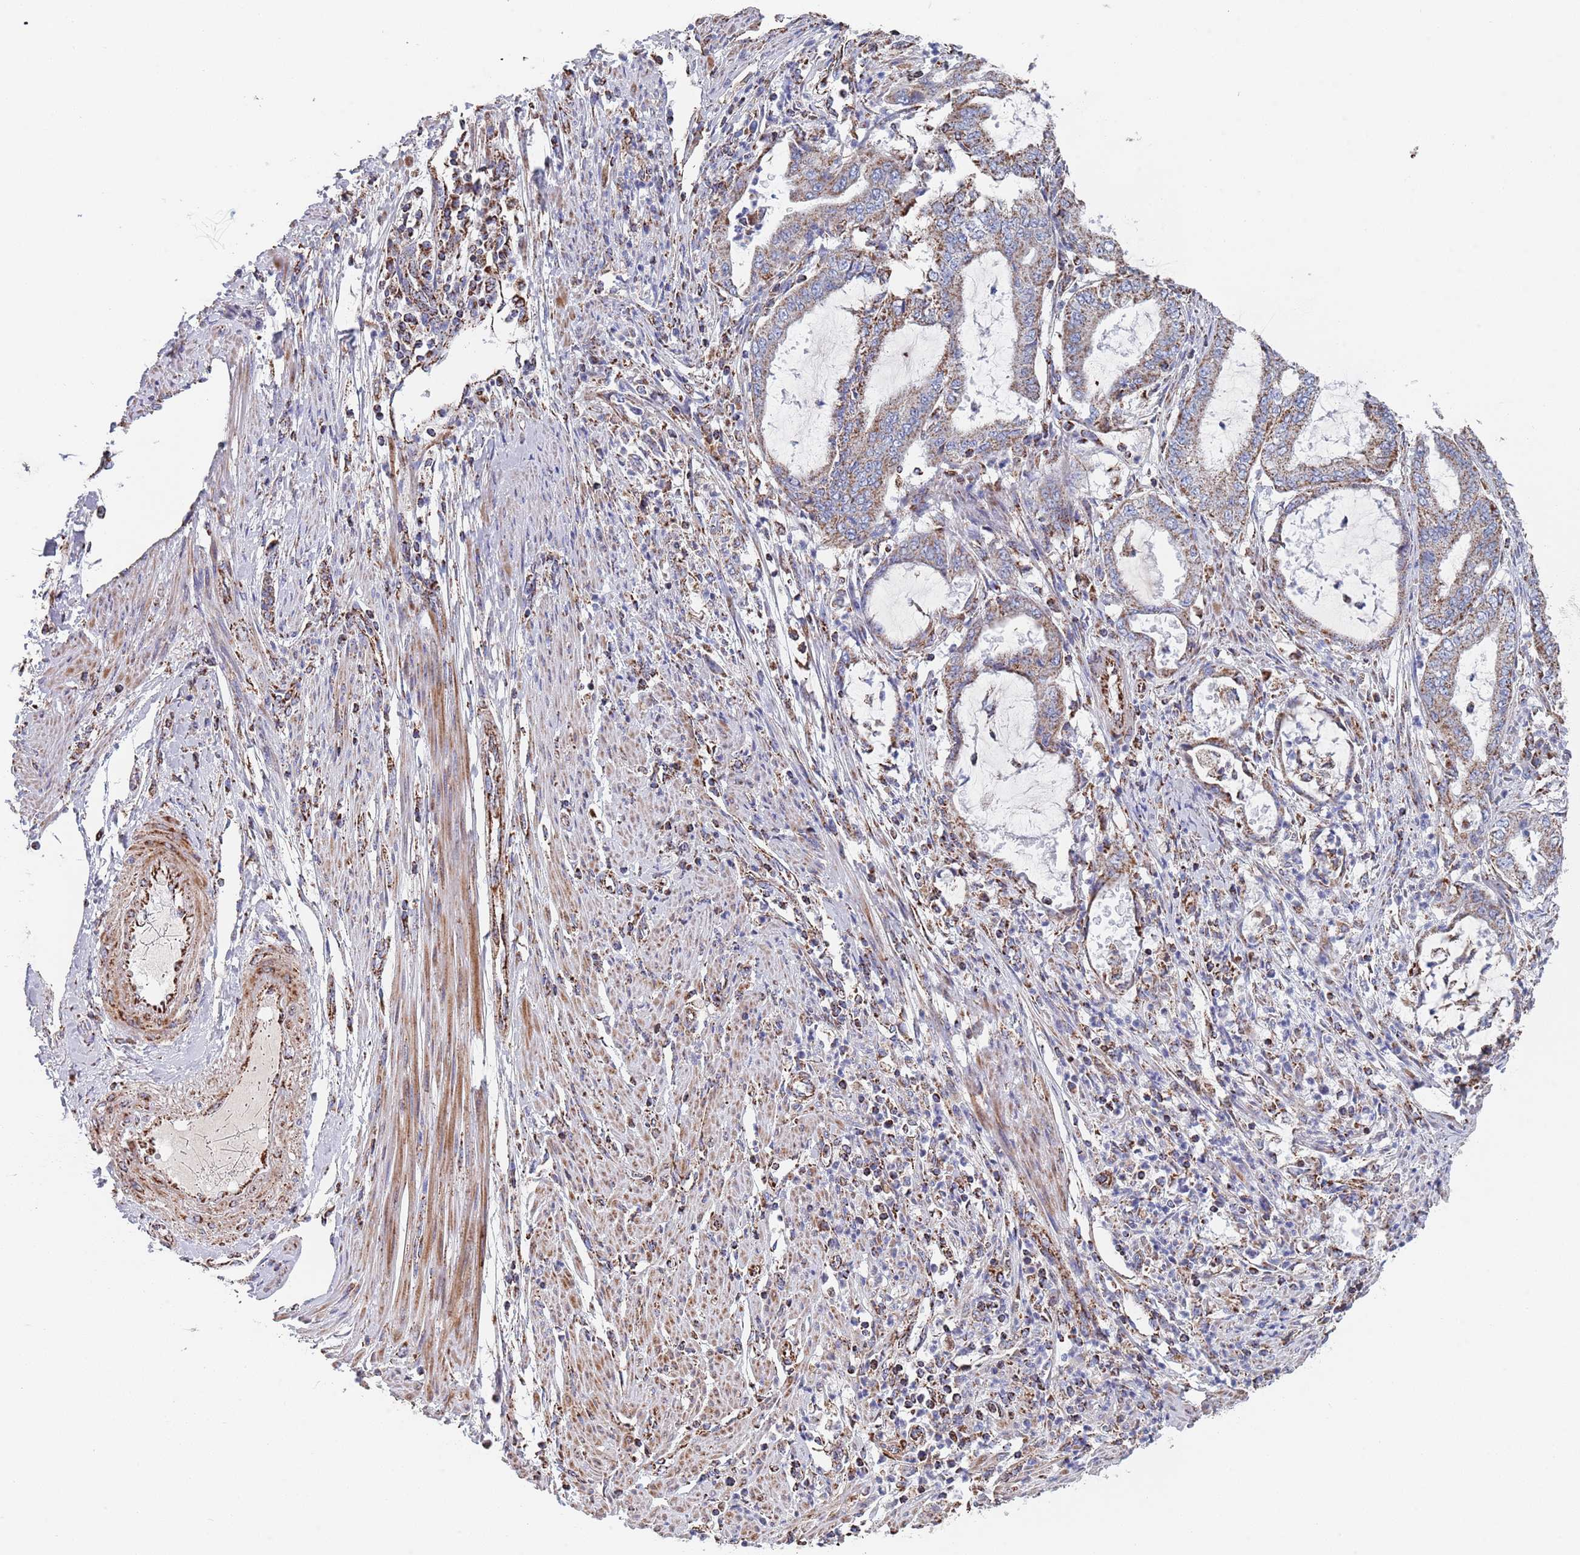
{"staining": {"intensity": "moderate", "quantity": ">75%", "location": "cytoplasmic/membranous"}, "tissue": "endometrial cancer", "cell_type": "Tumor cells", "image_type": "cancer", "snomed": [{"axis": "morphology", "description": "Adenocarcinoma, NOS"}, {"axis": "topography", "description": "Endometrium"}], "caption": "A photomicrograph showing moderate cytoplasmic/membranous staining in approximately >75% of tumor cells in endometrial cancer, as visualized by brown immunohistochemical staining.", "gene": "PGP", "patient": {"sex": "female", "age": 51}}